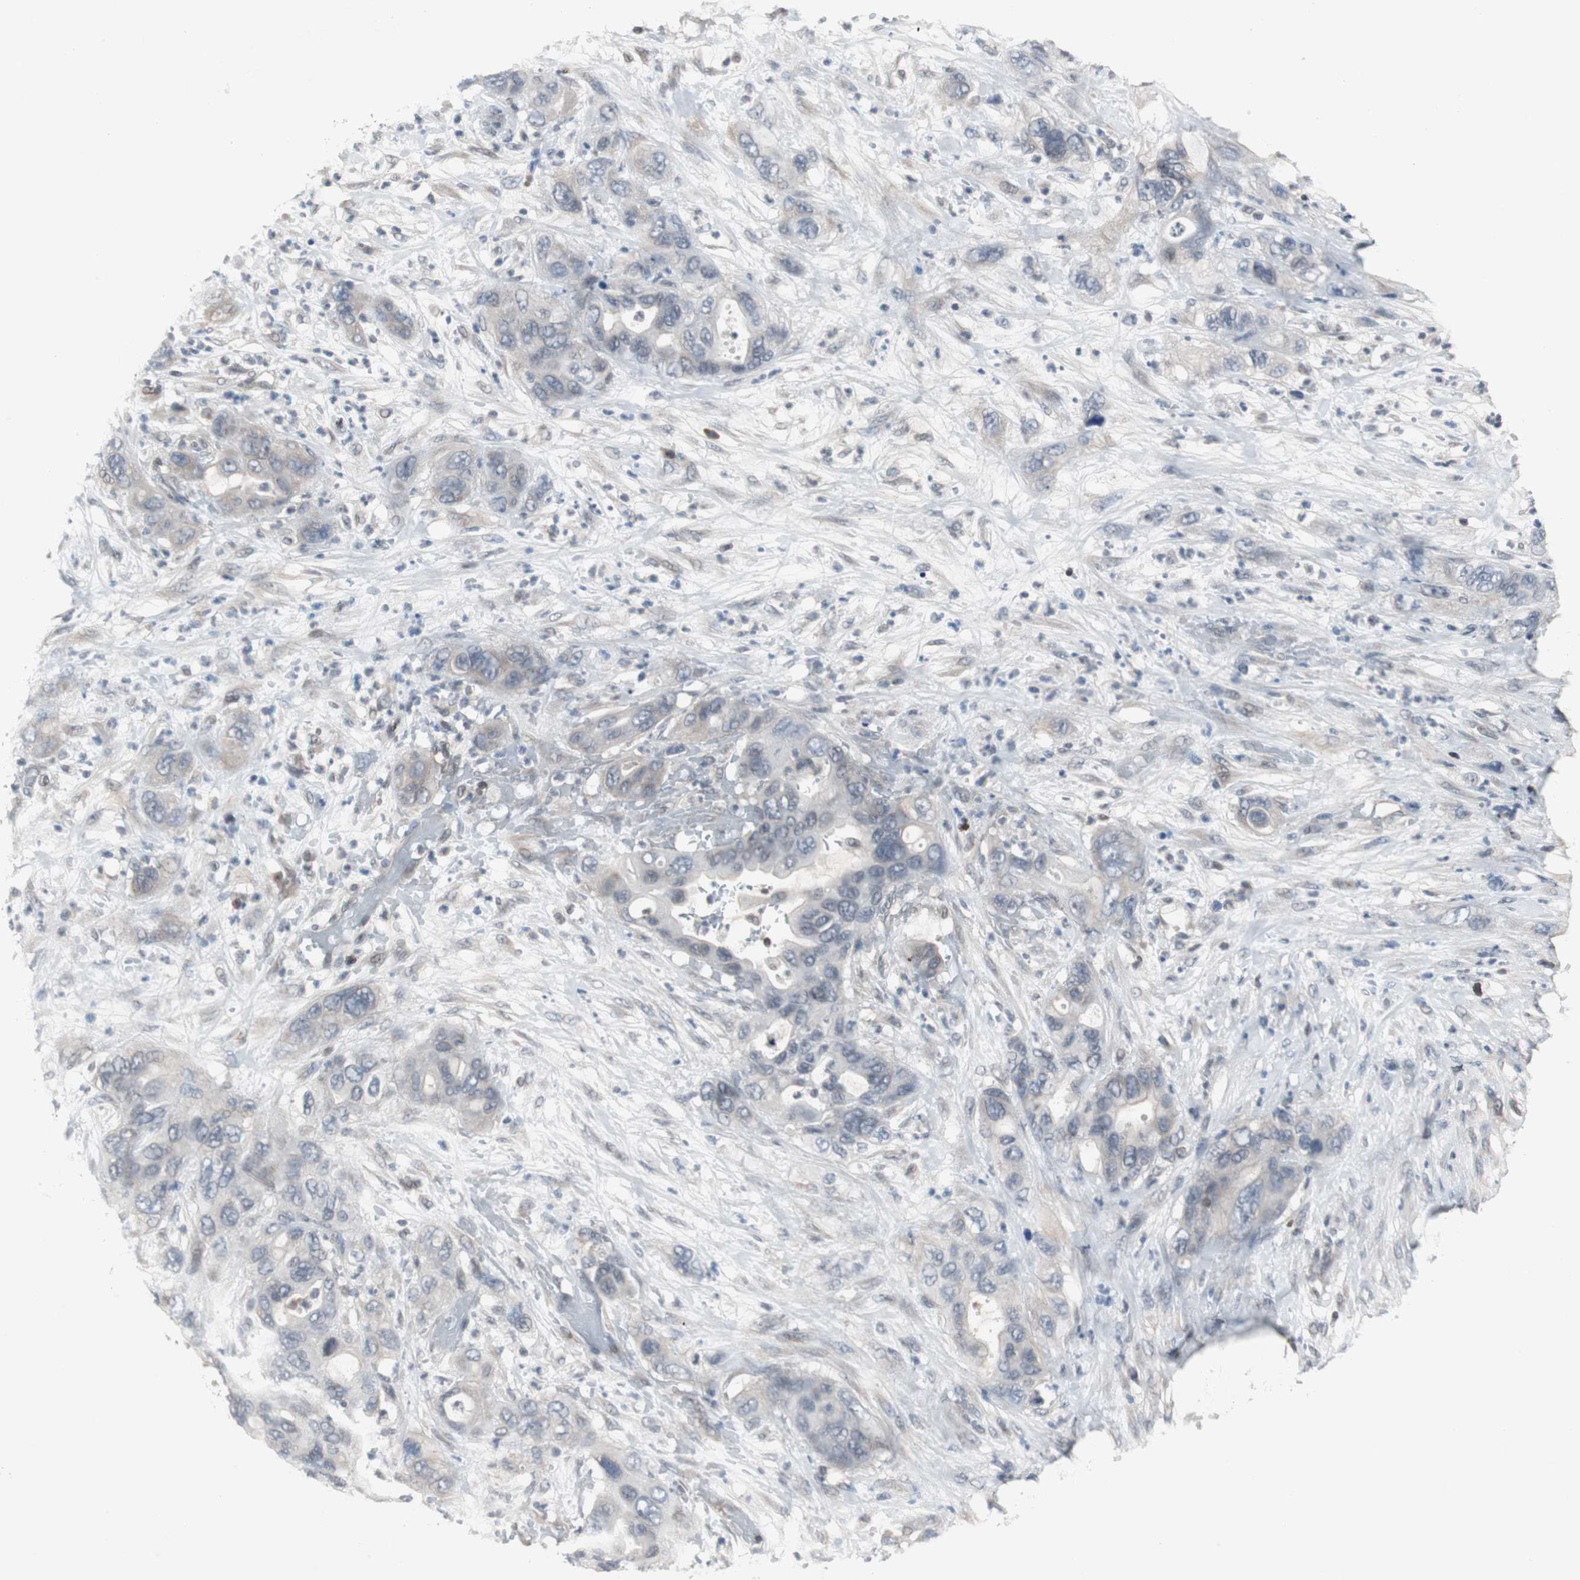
{"staining": {"intensity": "negative", "quantity": "none", "location": "none"}, "tissue": "pancreatic cancer", "cell_type": "Tumor cells", "image_type": "cancer", "snomed": [{"axis": "morphology", "description": "Adenocarcinoma, NOS"}, {"axis": "topography", "description": "Pancreas"}], "caption": "Tumor cells show no significant positivity in adenocarcinoma (pancreatic).", "gene": "ZNF396", "patient": {"sex": "female", "age": 71}}